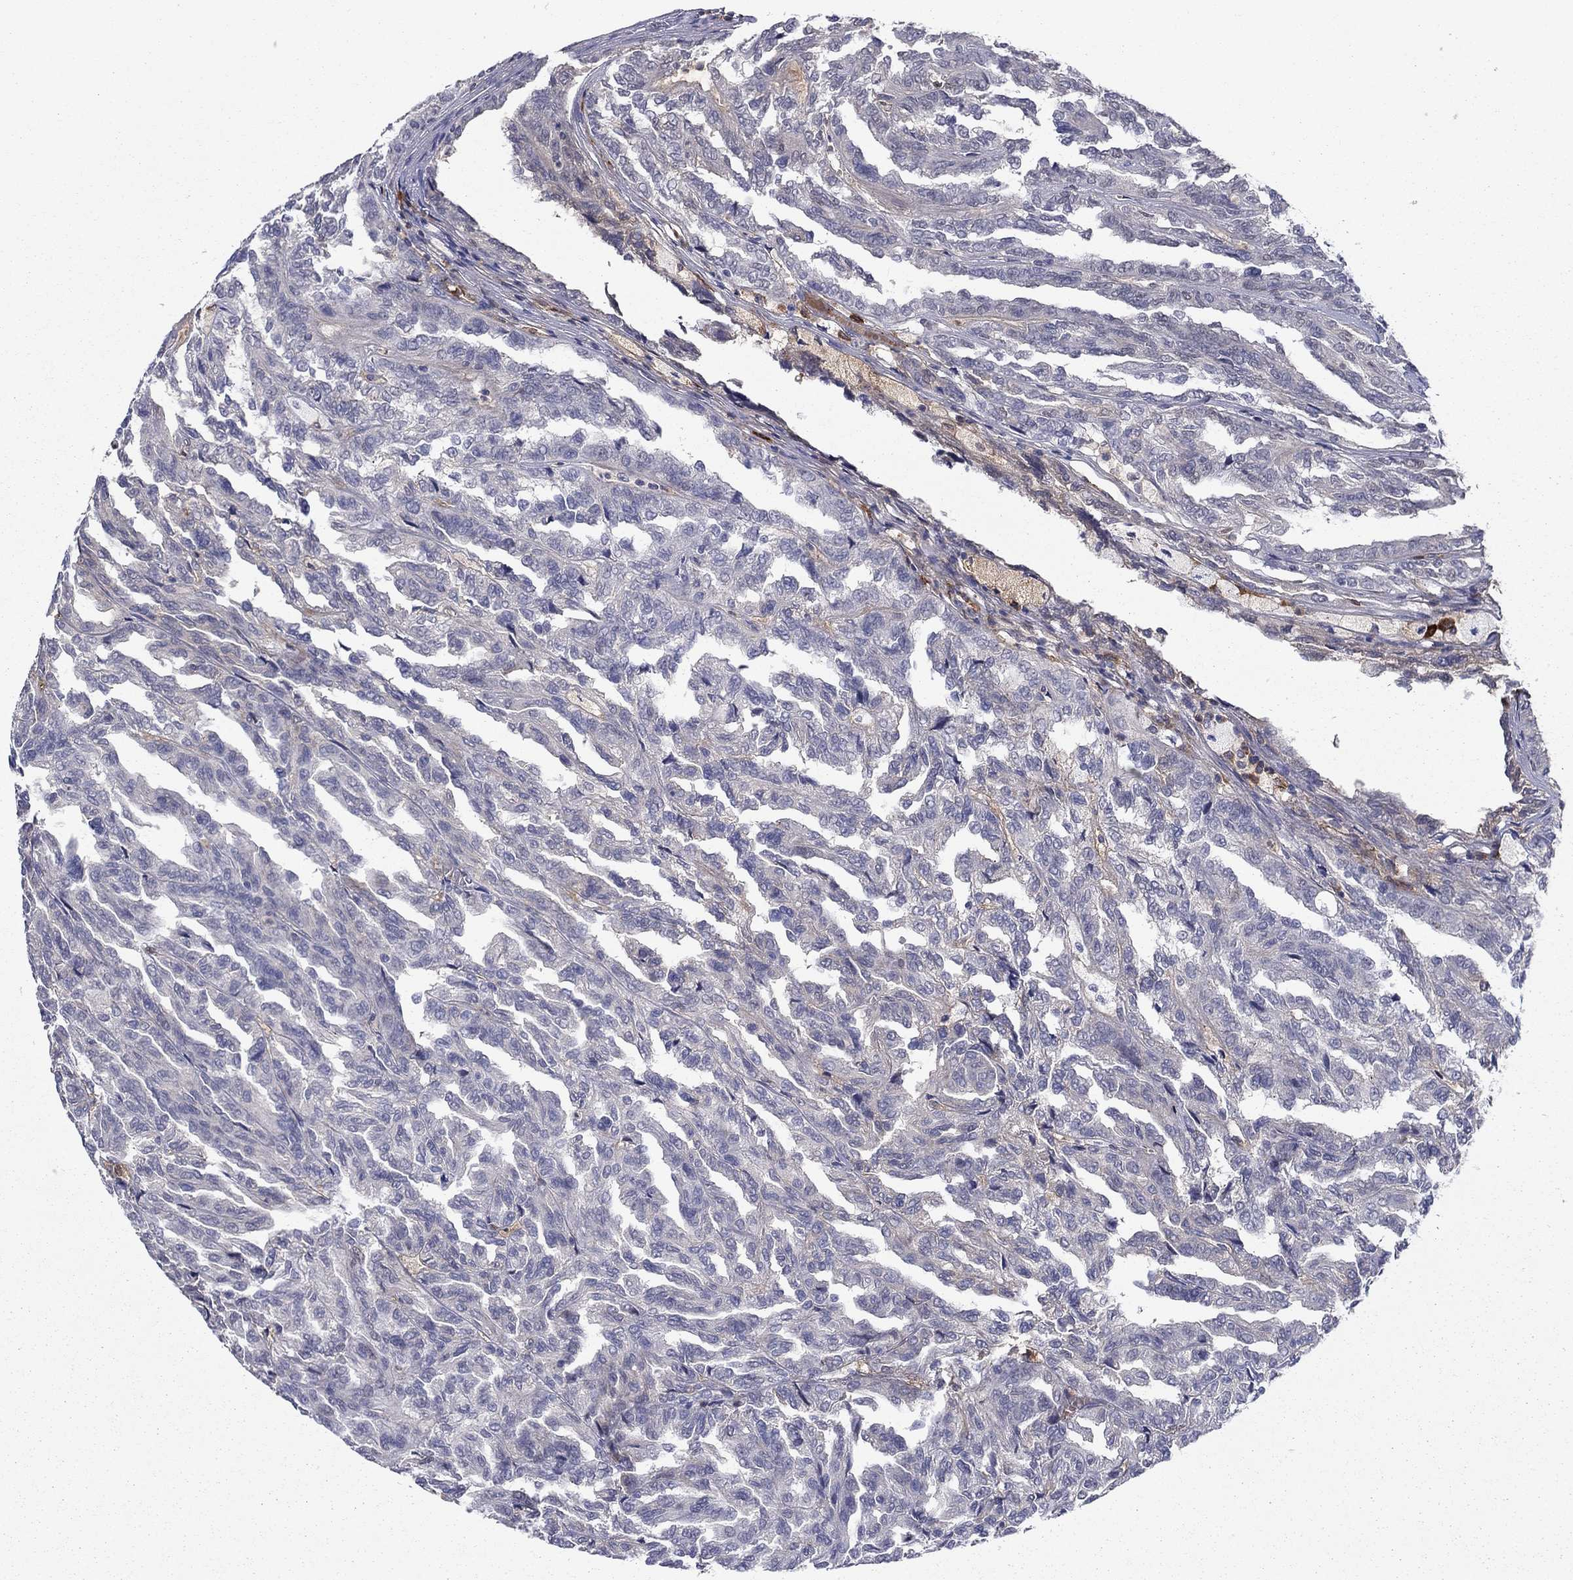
{"staining": {"intensity": "negative", "quantity": "none", "location": "none"}, "tissue": "renal cancer", "cell_type": "Tumor cells", "image_type": "cancer", "snomed": [{"axis": "morphology", "description": "Adenocarcinoma, NOS"}, {"axis": "topography", "description": "Kidney"}], "caption": "Tumor cells show no significant positivity in adenocarcinoma (renal).", "gene": "HPX", "patient": {"sex": "male", "age": 79}}